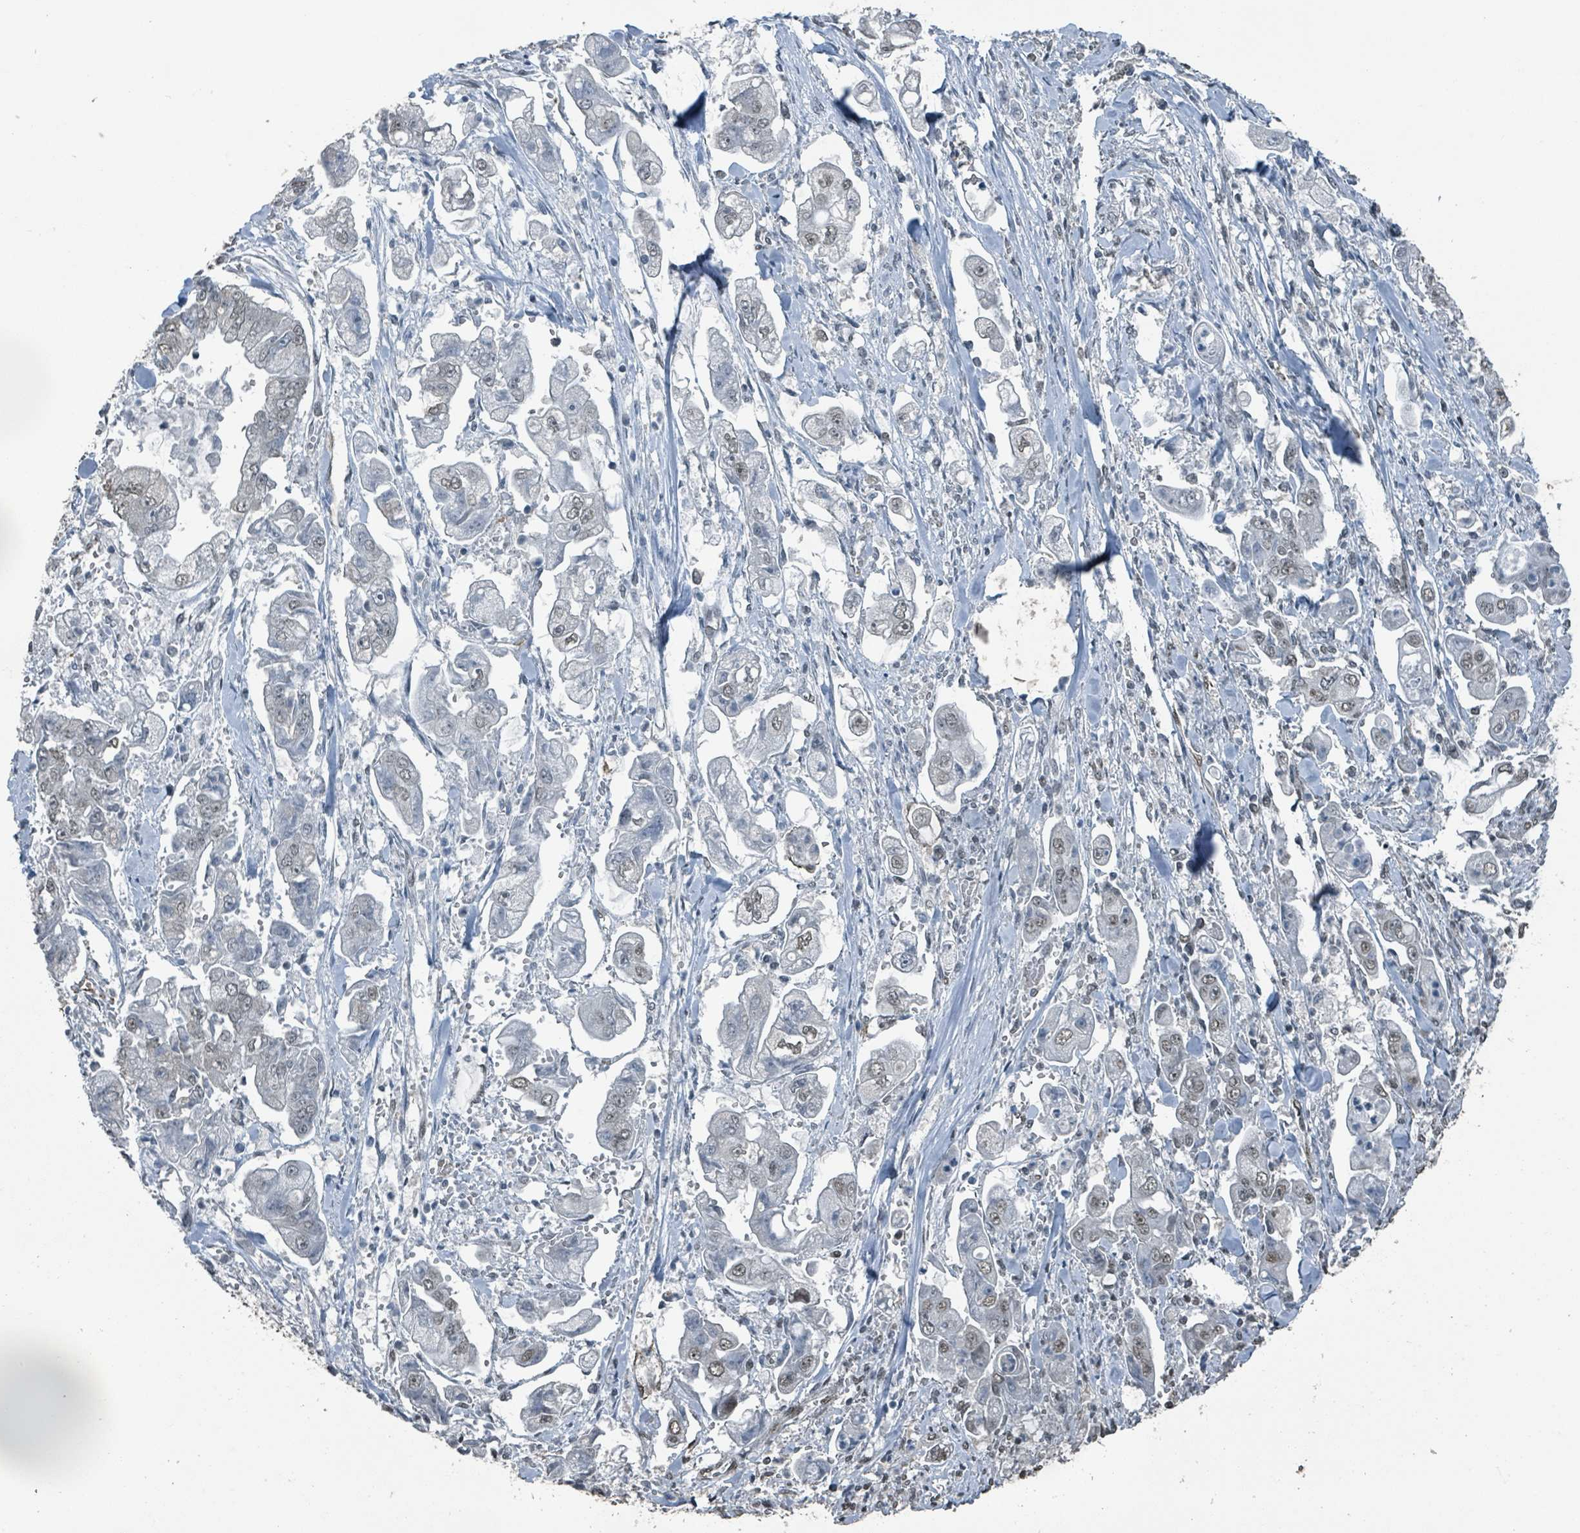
{"staining": {"intensity": "moderate", "quantity": "<25%", "location": "nuclear"}, "tissue": "stomach cancer", "cell_type": "Tumor cells", "image_type": "cancer", "snomed": [{"axis": "morphology", "description": "Adenocarcinoma, NOS"}, {"axis": "topography", "description": "Stomach"}], "caption": "Stomach cancer was stained to show a protein in brown. There is low levels of moderate nuclear positivity in approximately <25% of tumor cells.", "gene": "PHIP", "patient": {"sex": "male", "age": 62}}